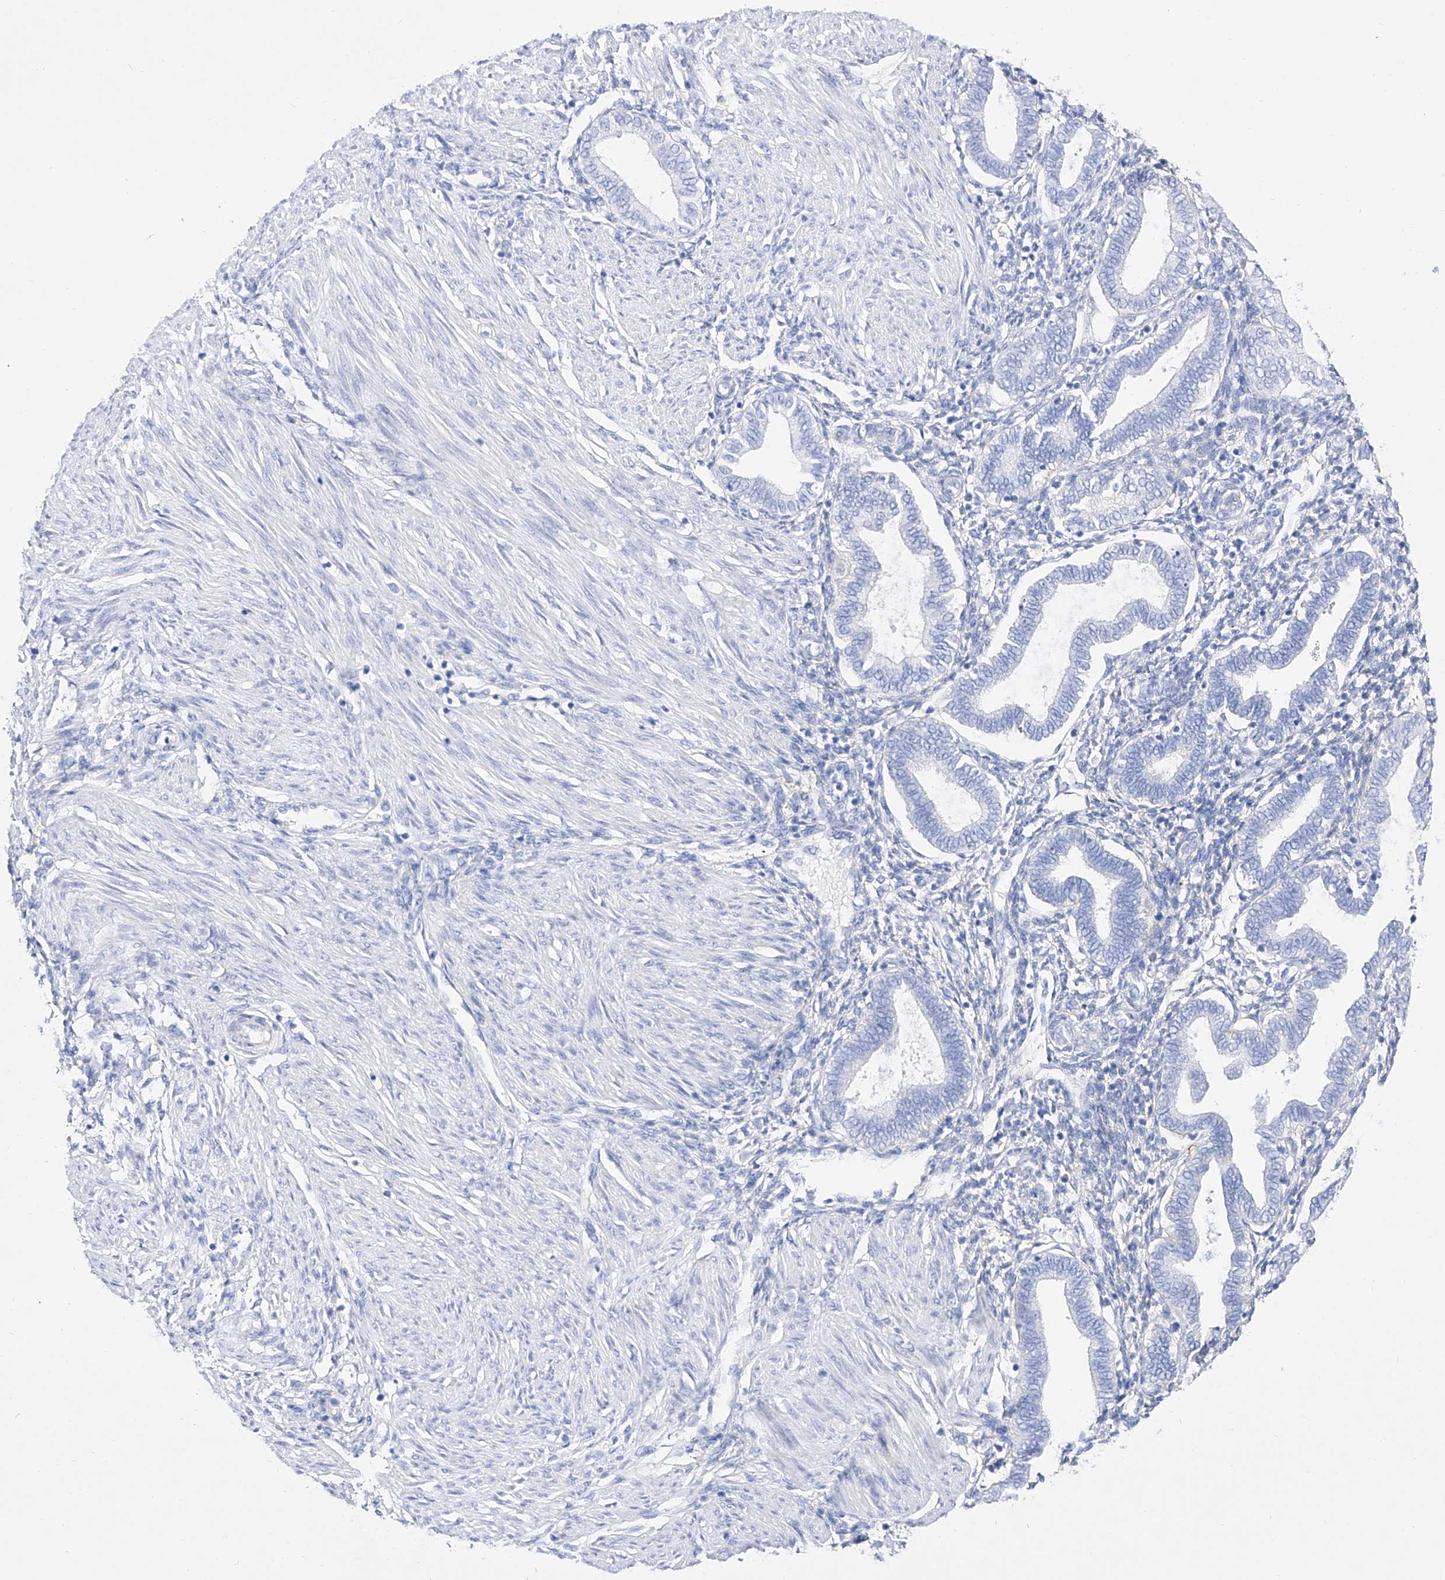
{"staining": {"intensity": "negative", "quantity": "none", "location": "none"}, "tissue": "endometrium", "cell_type": "Cells in endometrial stroma", "image_type": "normal", "snomed": [{"axis": "morphology", "description": "Normal tissue, NOS"}, {"axis": "topography", "description": "Endometrium"}], "caption": "High magnification brightfield microscopy of benign endometrium stained with DAB (3,3'-diaminobenzidine) (brown) and counterstained with hematoxylin (blue): cells in endometrial stroma show no significant staining. (DAB (3,3'-diaminobenzidine) immunohistochemistry (IHC) visualized using brightfield microscopy, high magnification).", "gene": "ZNF653", "patient": {"sex": "female", "age": 53}}